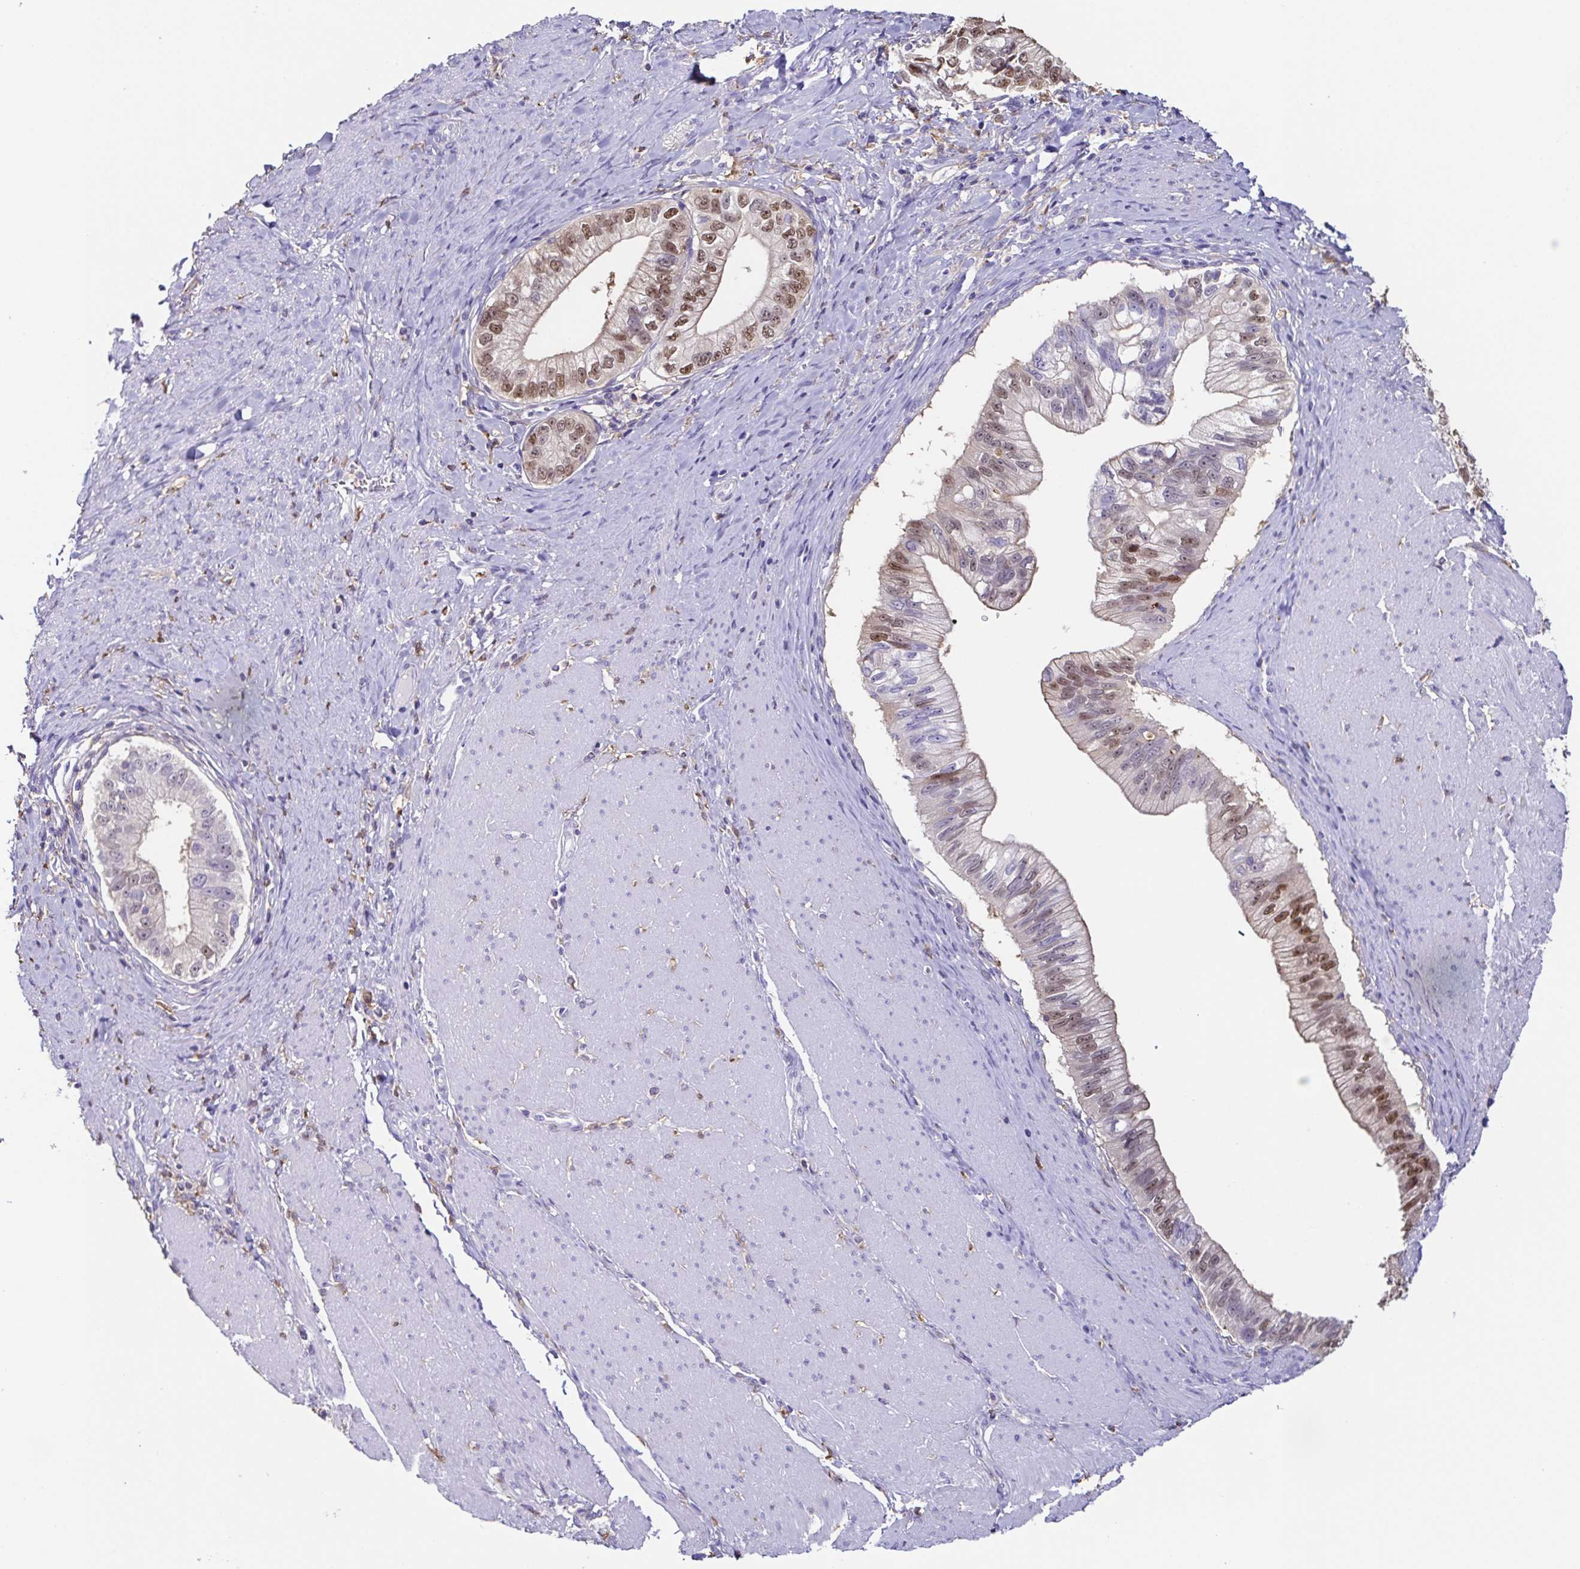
{"staining": {"intensity": "moderate", "quantity": "25%-75%", "location": "nuclear"}, "tissue": "pancreatic cancer", "cell_type": "Tumor cells", "image_type": "cancer", "snomed": [{"axis": "morphology", "description": "Adenocarcinoma, NOS"}, {"axis": "topography", "description": "Pancreas"}], "caption": "A photomicrograph of human adenocarcinoma (pancreatic) stained for a protein exhibits moderate nuclear brown staining in tumor cells.", "gene": "ANXA10", "patient": {"sex": "male", "age": 70}}